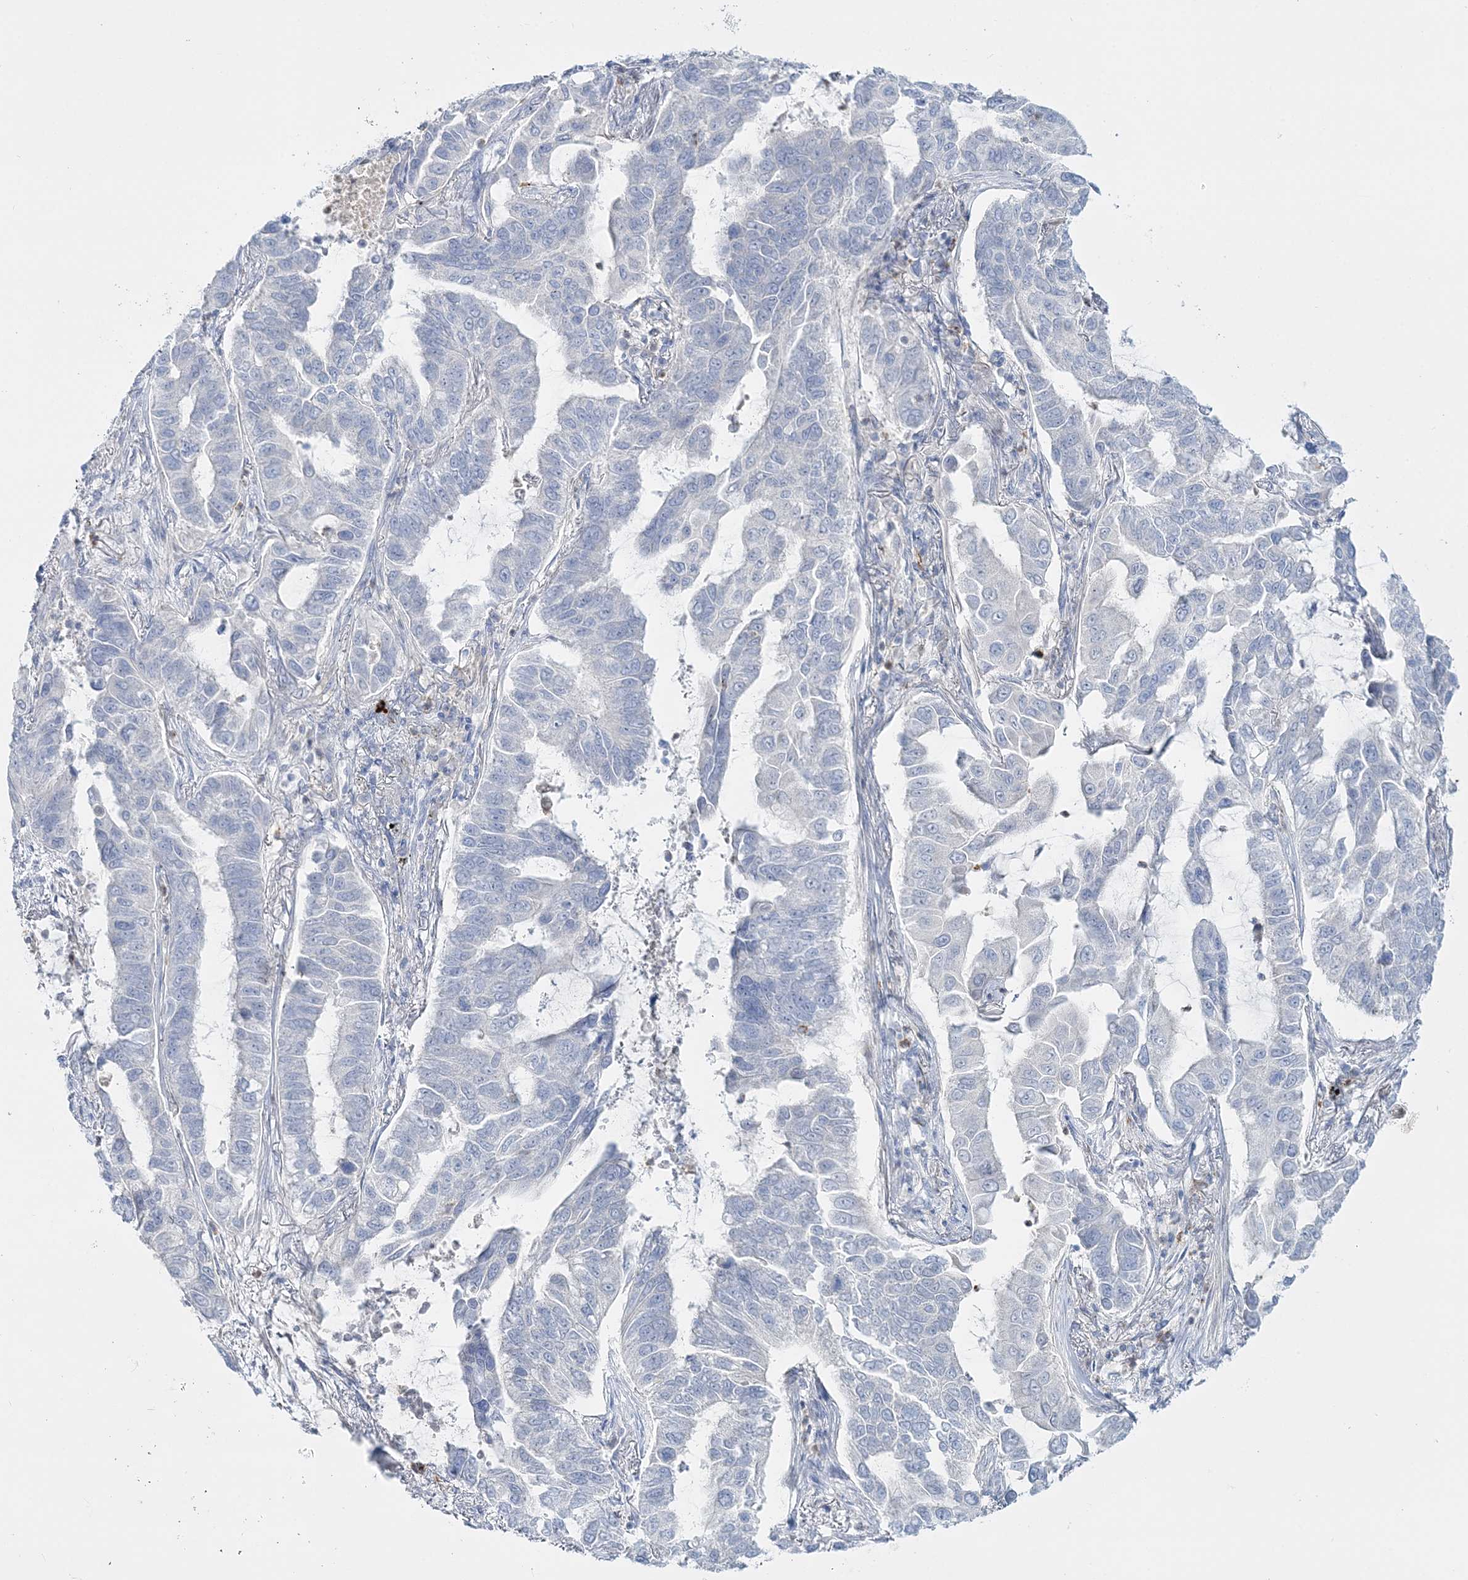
{"staining": {"intensity": "negative", "quantity": "none", "location": "none"}, "tissue": "lung cancer", "cell_type": "Tumor cells", "image_type": "cancer", "snomed": [{"axis": "morphology", "description": "Adenocarcinoma, NOS"}, {"axis": "topography", "description": "Lung"}], "caption": "This is a micrograph of immunohistochemistry (IHC) staining of lung adenocarcinoma, which shows no staining in tumor cells.", "gene": "WDSUB1", "patient": {"sex": "male", "age": 64}}